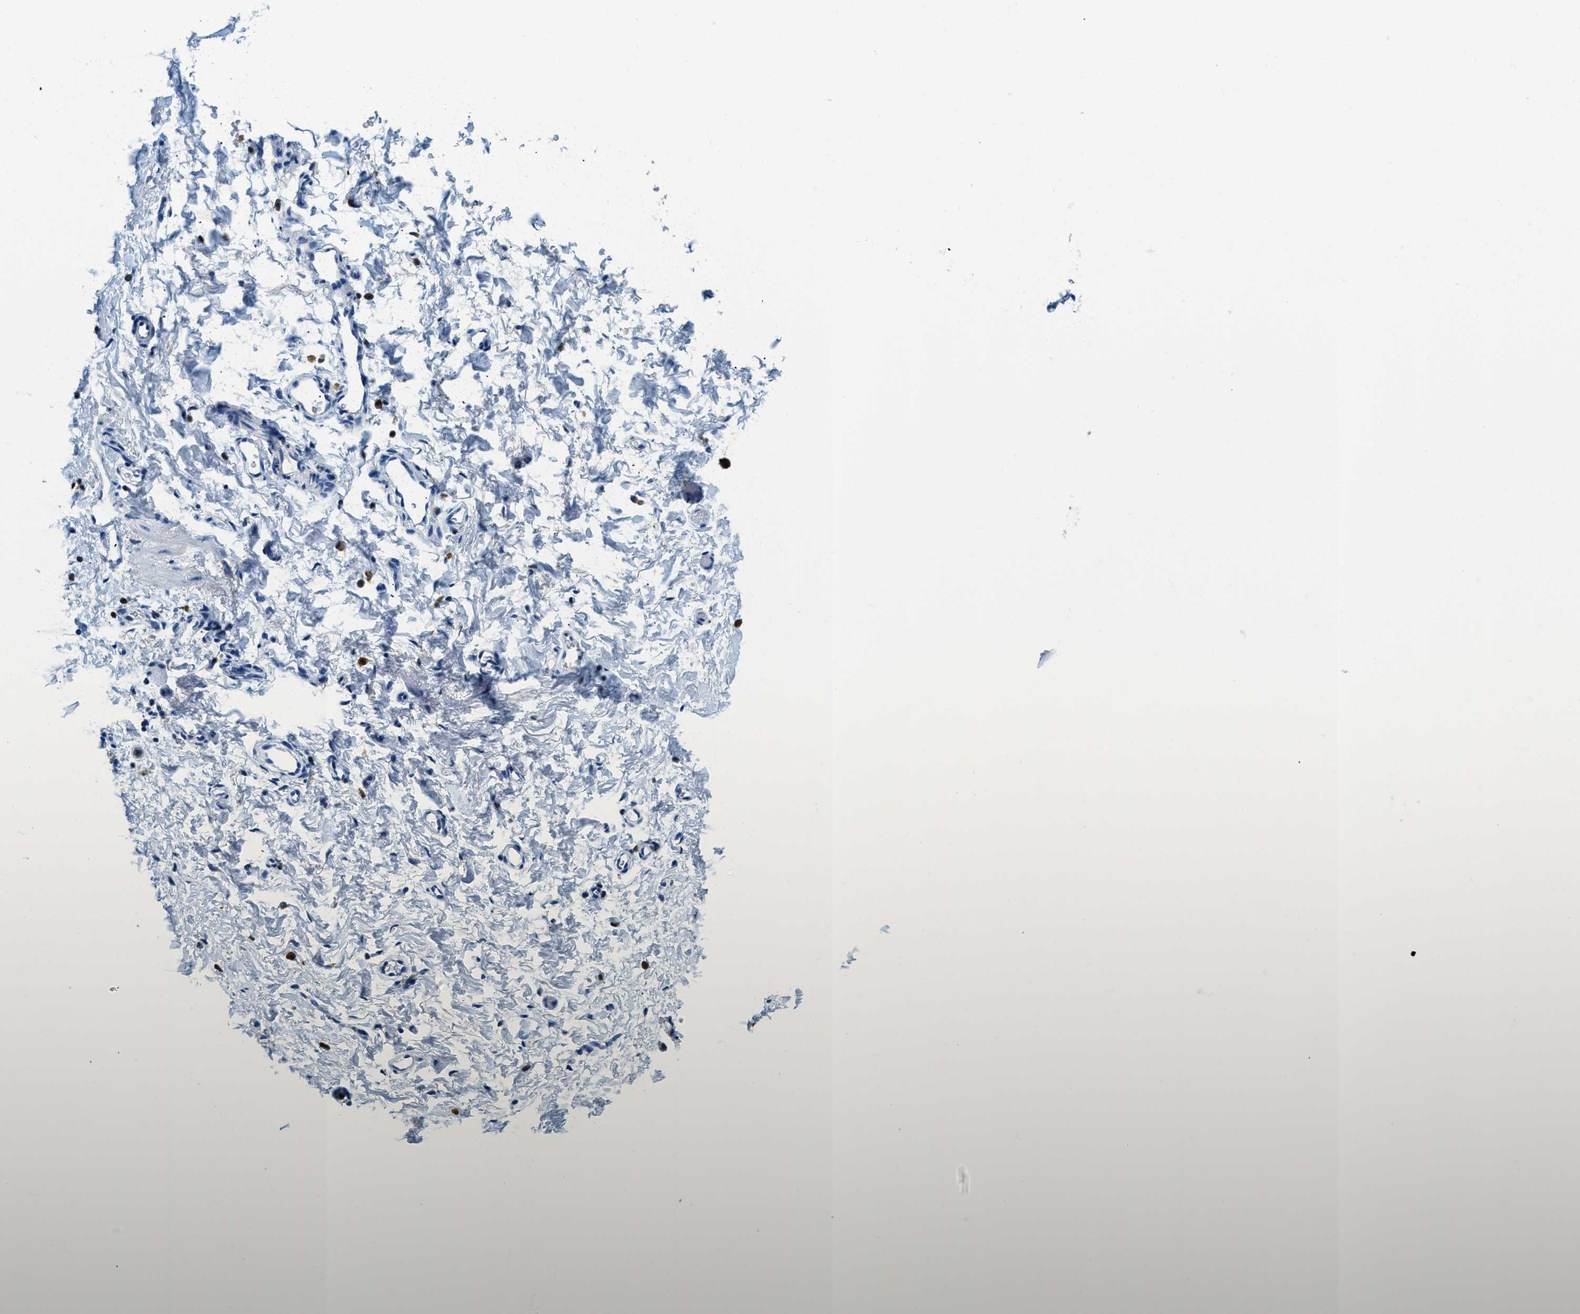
{"staining": {"intensity": "negative", "quantity": "none", "location": "none"}, "tissue": "adipose tissue", "cell_type": "Adipocytes", "image_type": "normal", "snomed": [{"axis": "morphology", "description": "Normal tissue, NOS"}, {"axis": "topography", "description": "Cartilage tissue"}, {"axis": "topography", "description": "Bronchus"}], "caption": "This is an immunohistochemistry (IHC) histopathology image of benign adipose tissue. There is no positivity in adipocytes.", "gene": "CAPG", "patient": {"sex": "female", "age": 53}}